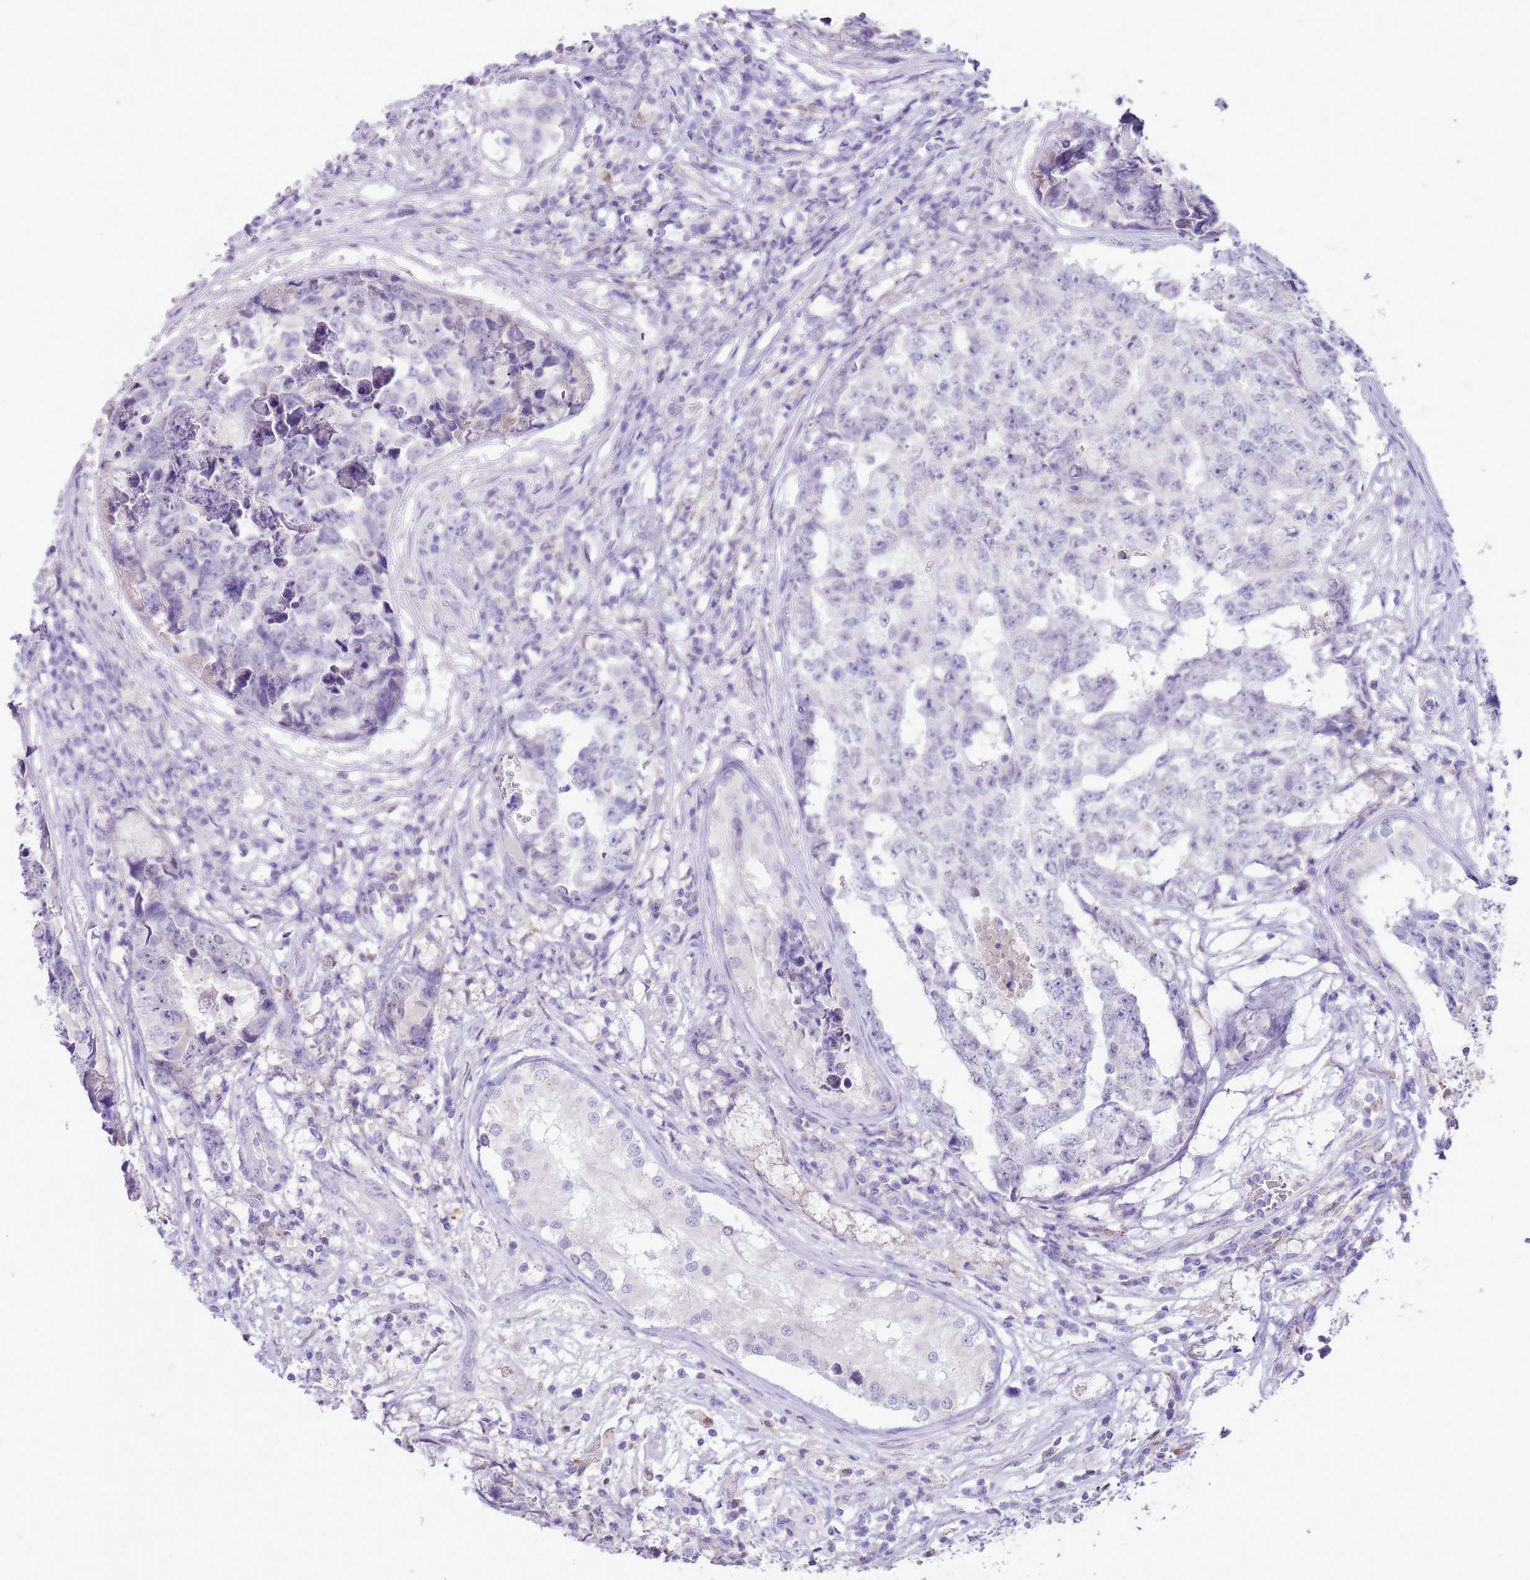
{"staining": {"intensity": "negative", "quantity": "none", "location": "none"}, "tissue": "testis cancer", "cell_type": "Tumor cells", "image_type": "cancer", "snomed": [{"axis": "morphology", "description": "Carcinoma, Embryonal, NOS"}, {"axis": "topography", "description": "Testis"}], "caption": "An immunohistochemistry (IHC) image of testis cancer (embryonal carcinoma) is shown. There is no staining in tumor cells of testis cancer (embryonal carcinoma). Brightfield microscopy of immunohistochemistry (IHC) stained with DAB (3,3'-diaminobenzidine) (brown) and hematoxylin (blue), captured at high magnification.", "gene": "ZNF697", "patient": {"sex": "male", "age": 25}}